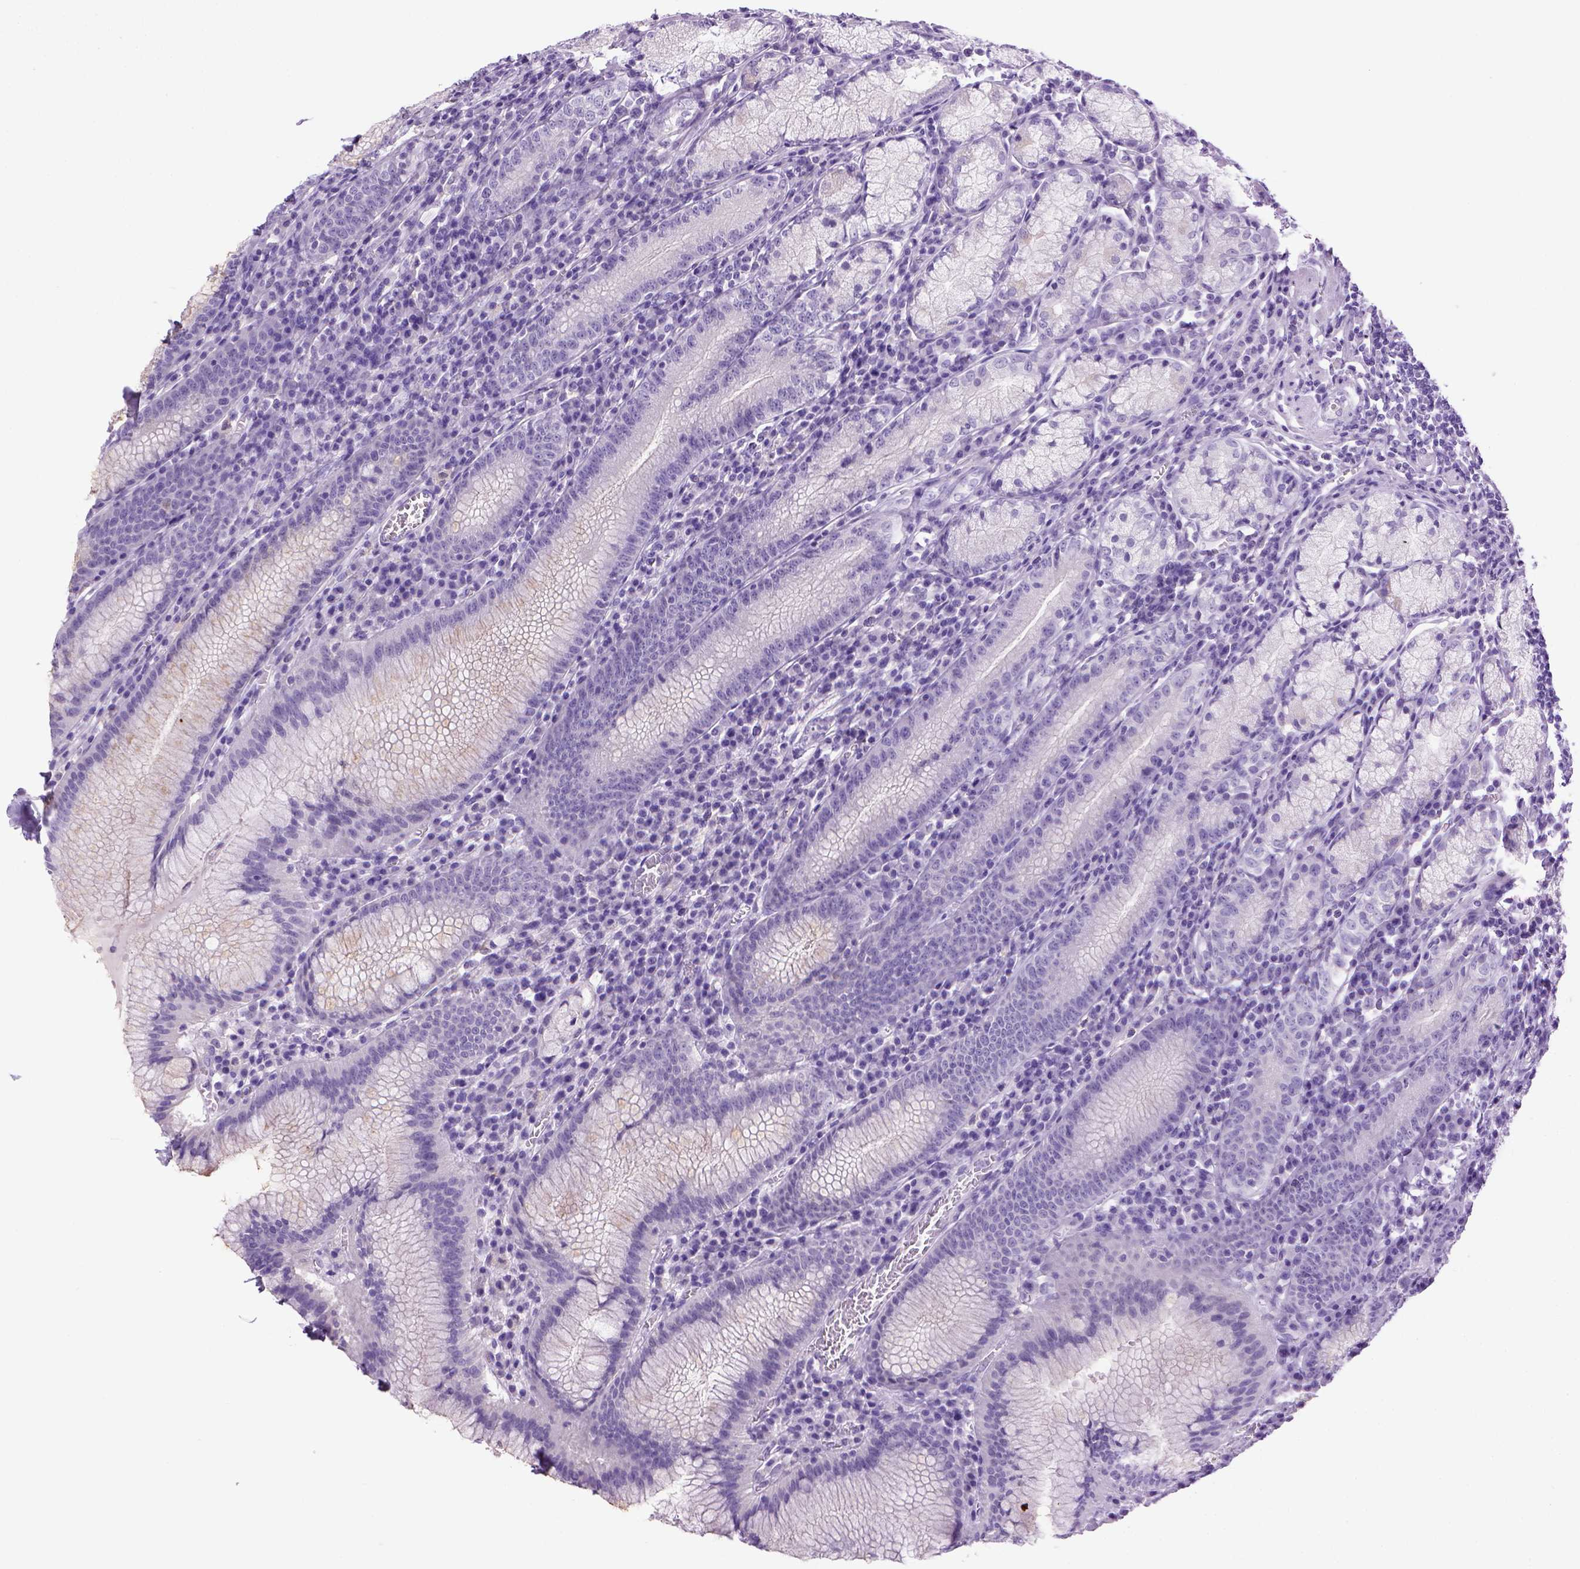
{"staining": {"intensity": "negative", "quantity": "none", "location": "none"}, "tissue": "stomach", "cell_type": "Glandular cells", "image_type": "normal", "snomed": [{"axis": "morphology", "description": "Normal tissue, NOS"}, {"axis": "topography", "description": "Stomach"}], "caption": "Protein analysis of benign stomach reveals no significant positivity in glandular cells. The staining was performed using DAB to visualize the protein expression in brown, while the nuclei were stained in blue with hematoxylin (Magnification: 20x).", "gene": "SGCG", "patient": {"sex": "male", "age": 55}}